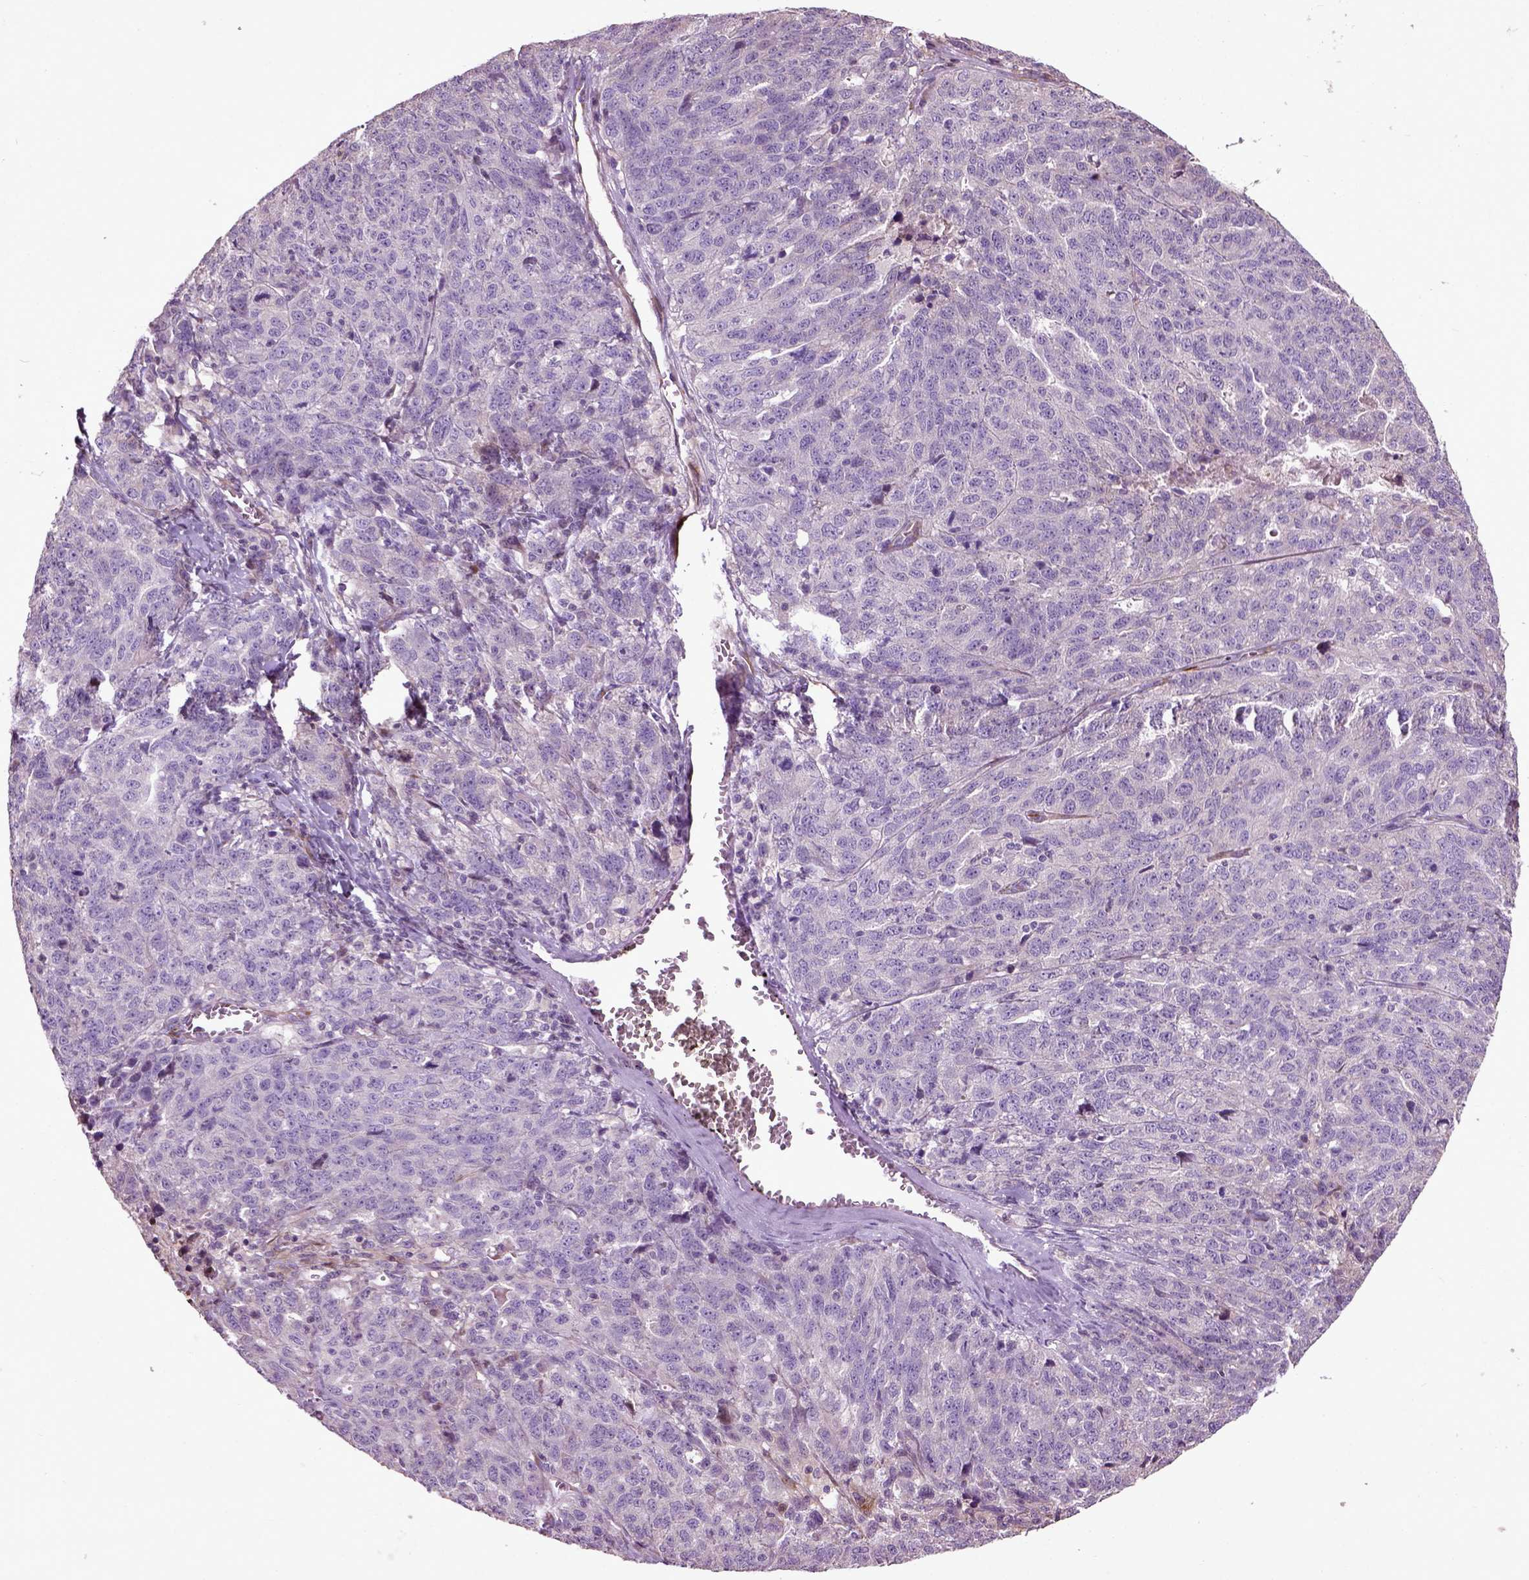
{"staining": {"intensity": "negative", "quantity": "none", "location": "none"}, "tissue": "ovarian cancer", "cell_type": "Tumor cells", "image_type": "cancer", "snomed": [{"axis": "morphology", "description": "Cystadenocarcinoma, serous, NOS"}, {"axis": "topography", "description": "Ovary"}], "caption": "Photomicrograph shows no significant protein staining in tumor cells of ovarian cancer.", "gene": "PKP3", "patient": {"sex": "female", "age": 71}}